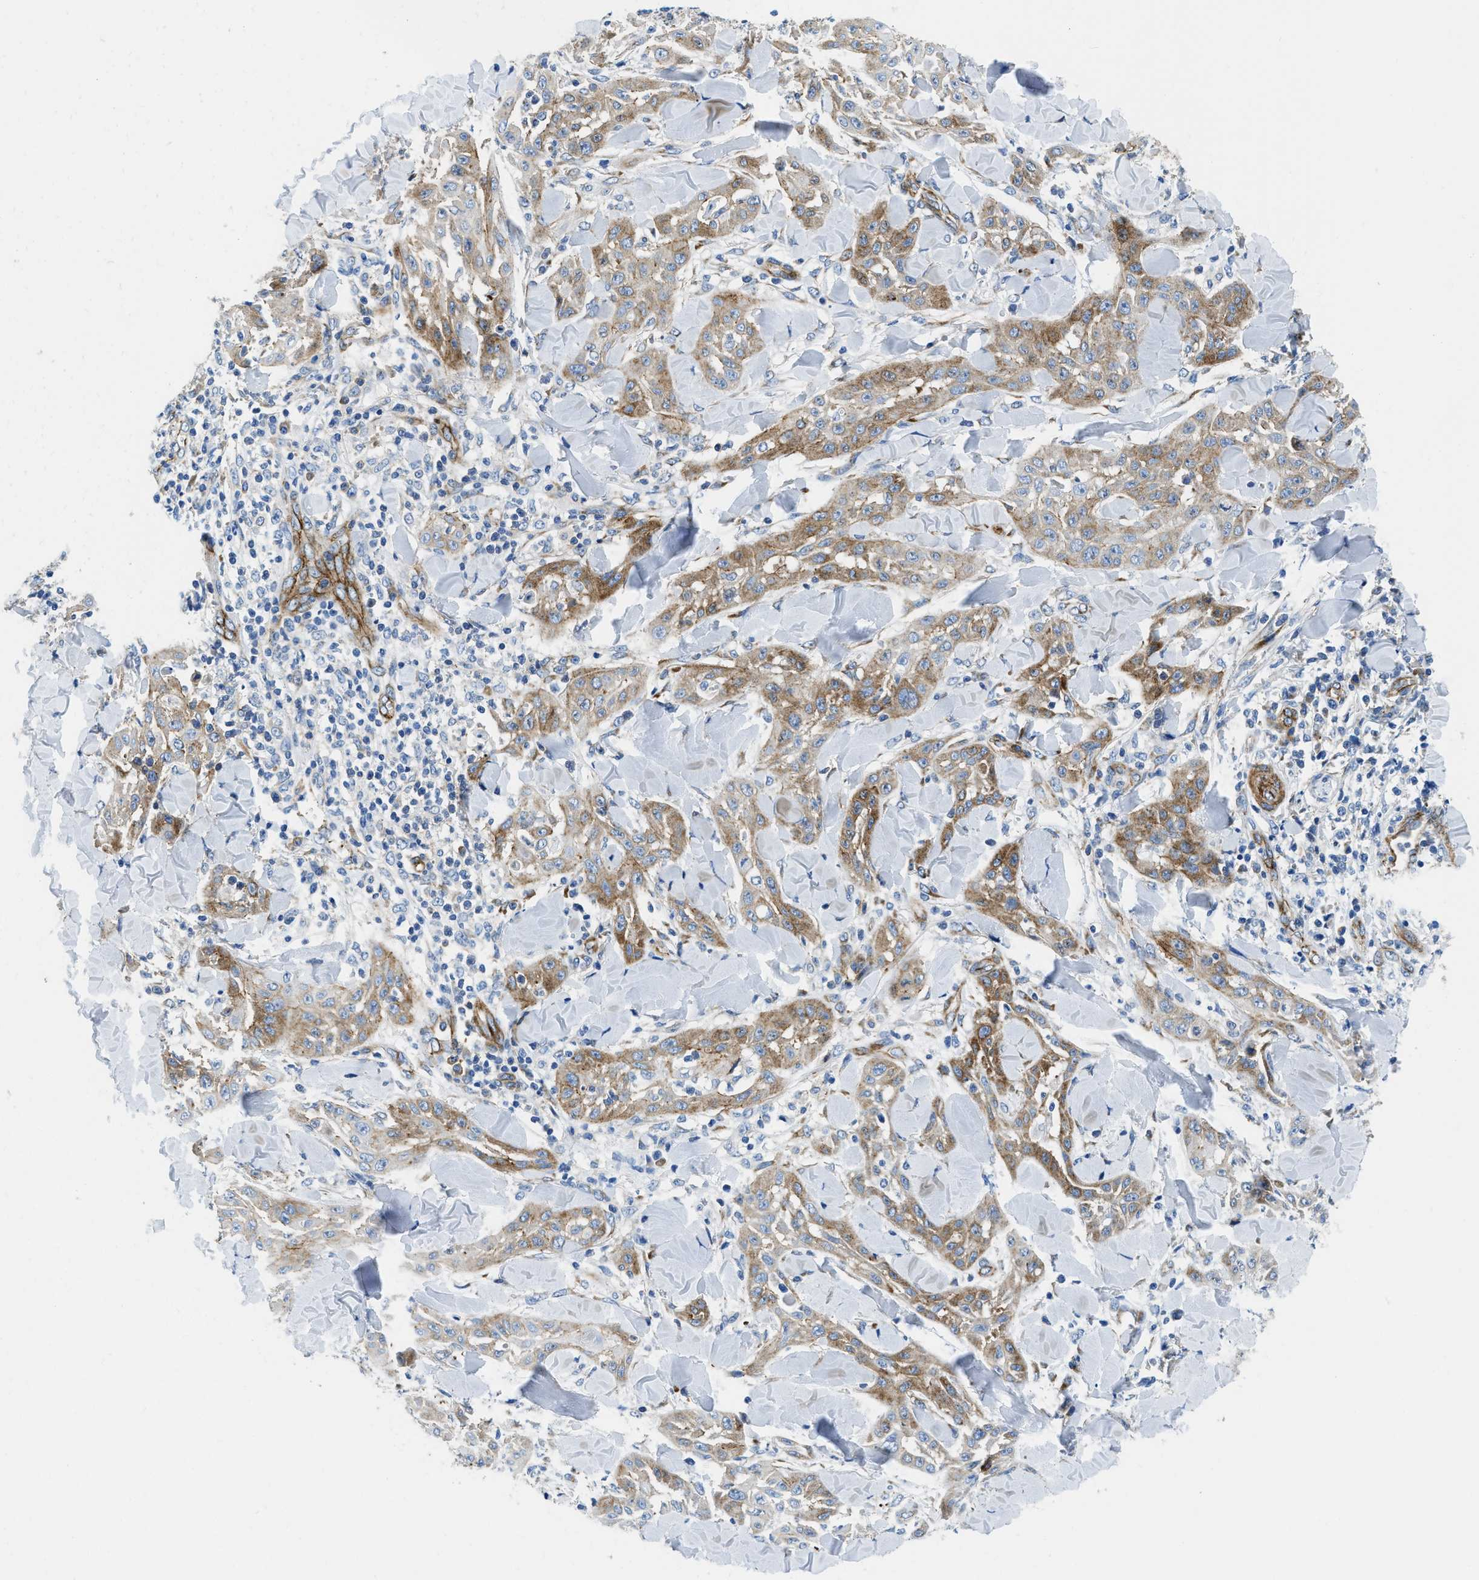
{"staining": {"intensity": "moderate", "quantity": "25%-75%", "location": "cytoplasmic/membranous"}, "tissue": "skin cancer", "cell_type": "Tumor cells", "image_type": "cancer", "snomed": [{"axis": "morphology", "description": "Squamous cell carcinoma, NOS"}, {"axis": "topography", "description": "Skin"}], "caption": "Skin cancer tissue demonstrates moderate cytoplasmic/membranous positivity in about 25%-75% of tumor cells, visualized by immunohistochemistry.", "gene": "CUTA", "patient": {"sex": "male", "age": 24}}